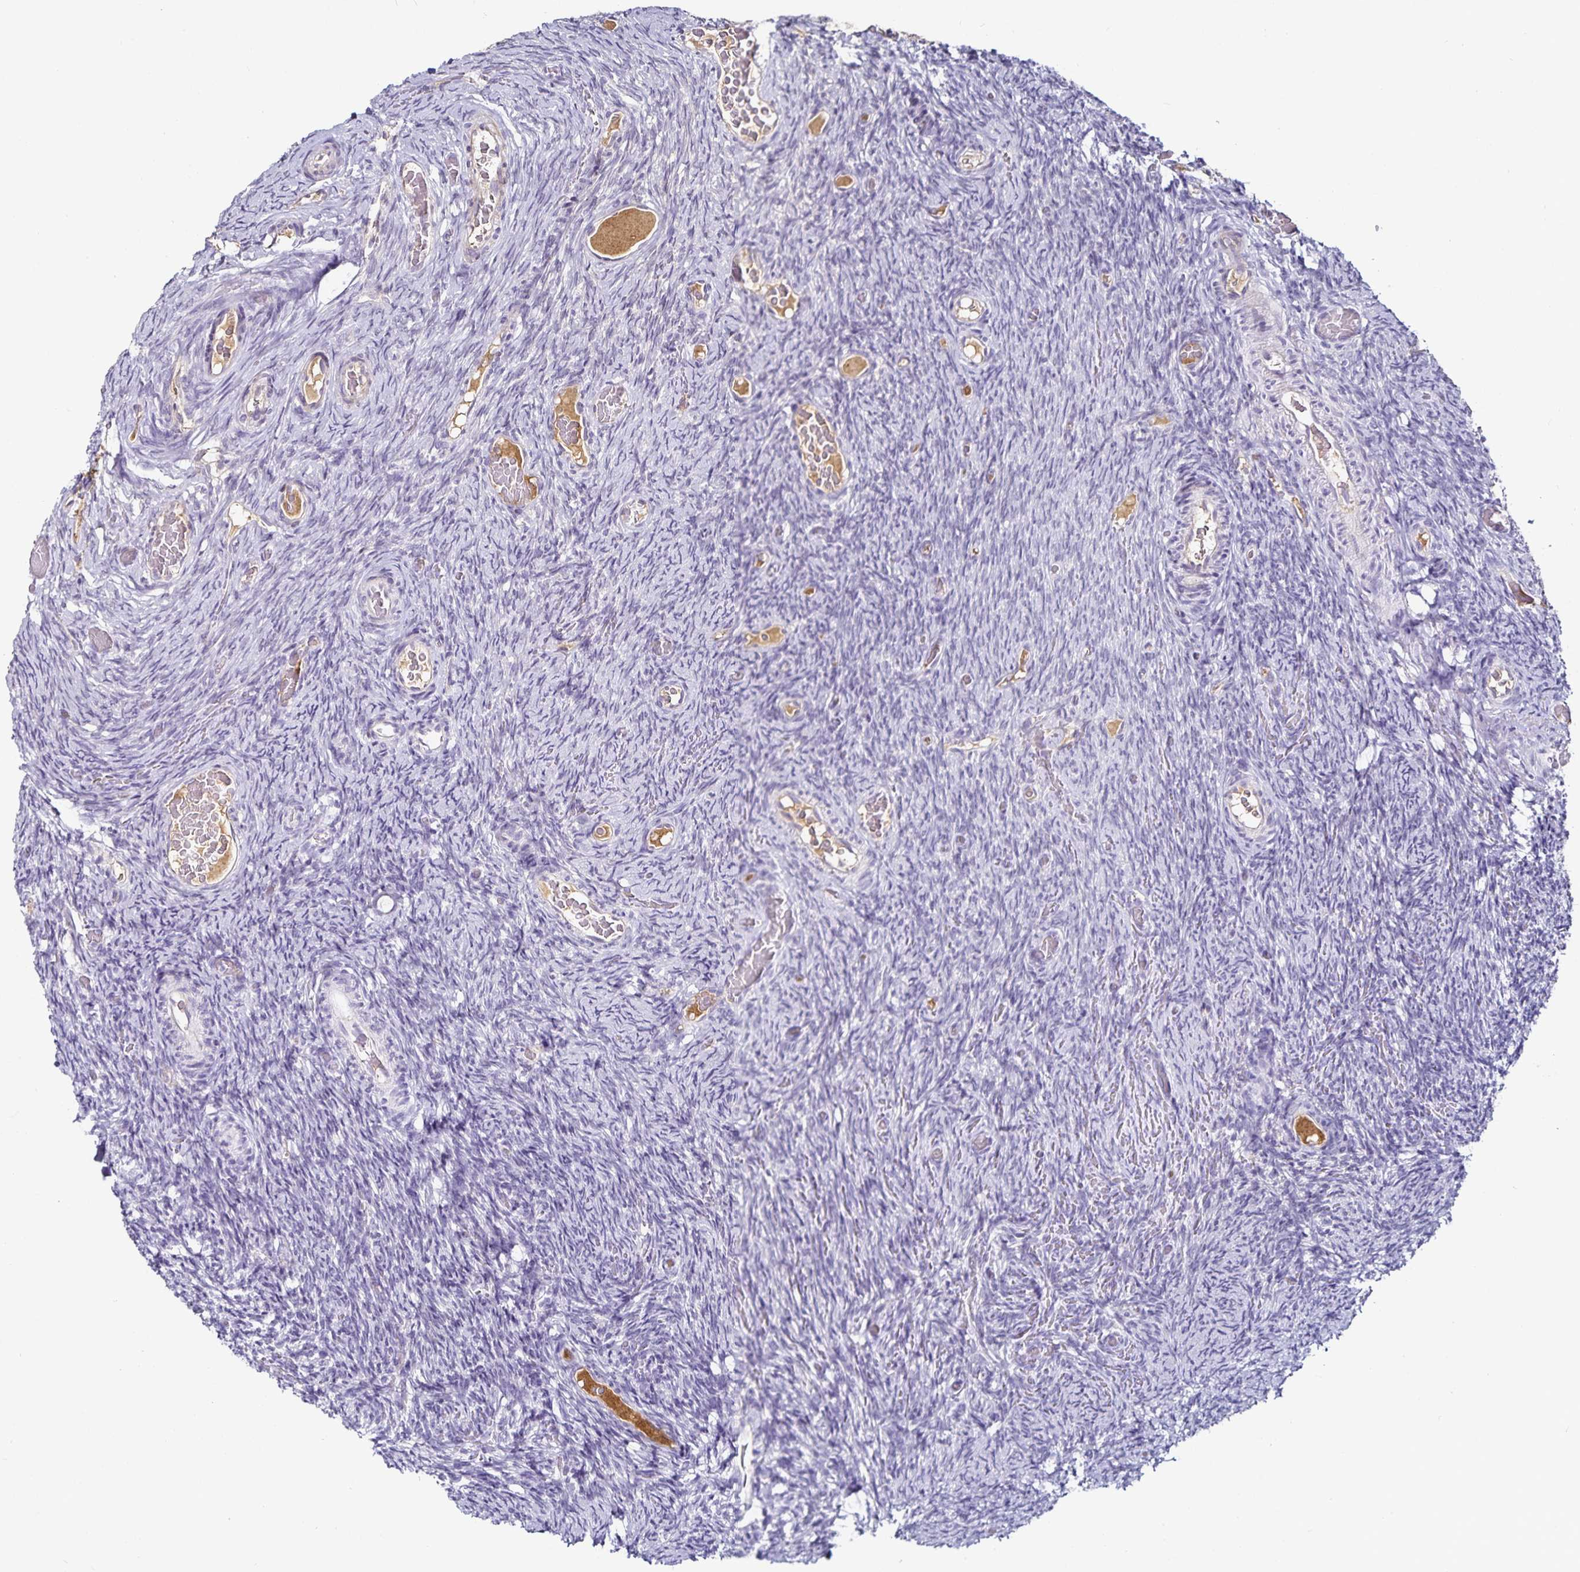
{"staining": {"intensity": "negative", "quantity": "none", "location": "none"}, "tissue": "ovary", "cell_type": "Ovarian stroma cells", "image_type": "normal", "snomed": [{"axis": "morphology", "description": "Normal tissue, NOS"}, {"axis": "topography", "description": "Ovary"}], "caption": "IHC photomicrograph of benign human ovary stained for a protein (brown), which exhibits no positivity in ovarian stroma cells.", "gene": "TTR", "patient": {"sex": "female", "age": 34}}